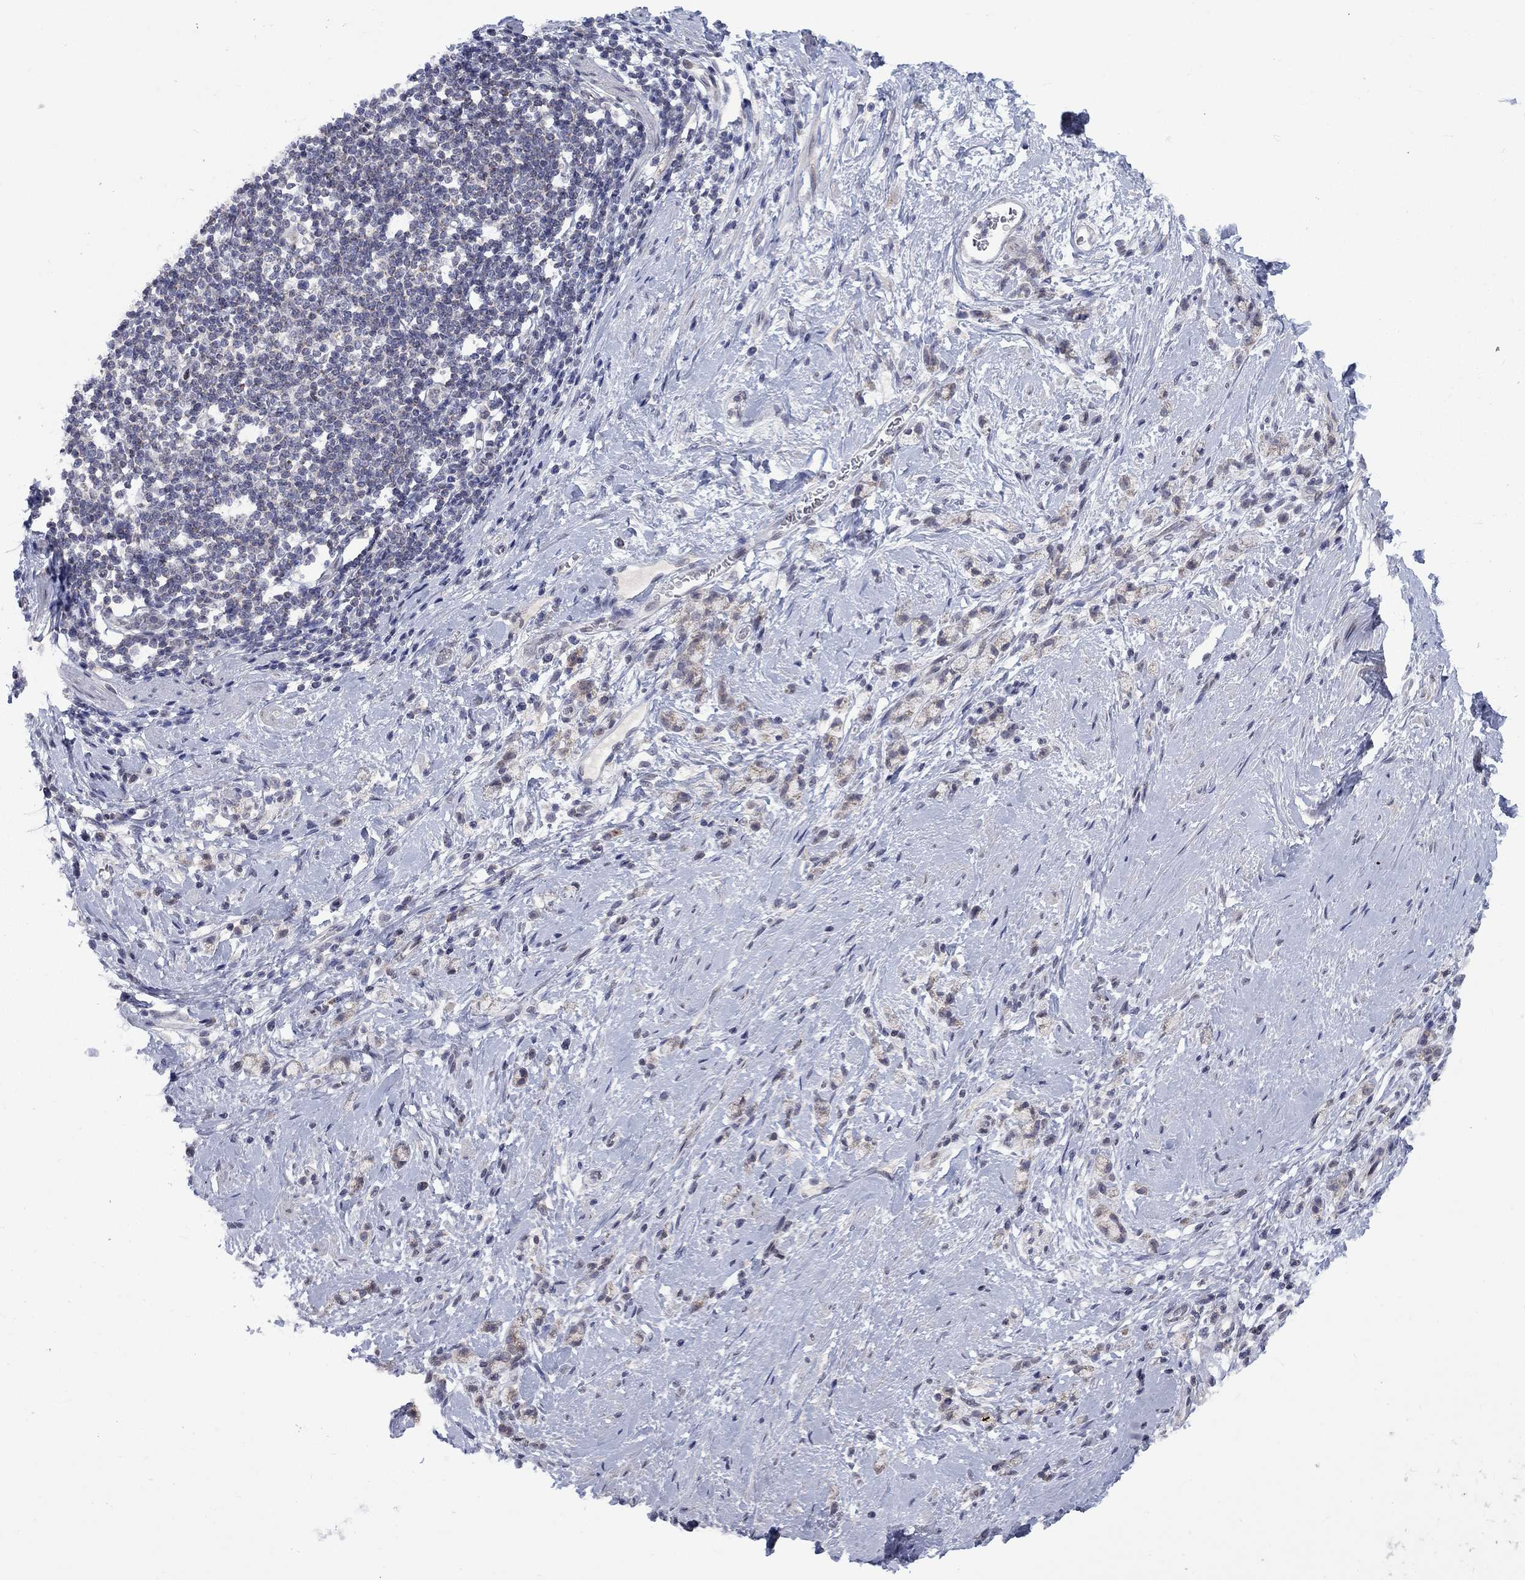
{"staining": {"intensity": "negative", "quantity": "none", "location": "none"}, "tissue": "stomach cancer", "cell_type": "Tumor cells", "image_type": "cancer", "snomed": [{"axis": "morphology", "description": "Adenocarcinoma, NOS"}, {"axis": "topography", "description": "Stomach"}], "caption": "Immunohistochemistry (IHC) image of human stomach adenocarcinoma stained for a protein (brown), which demonstrates no staining in tumor cells.", "gene": "KCNJ16", "patient": {"sex": "male", "age": 58}}